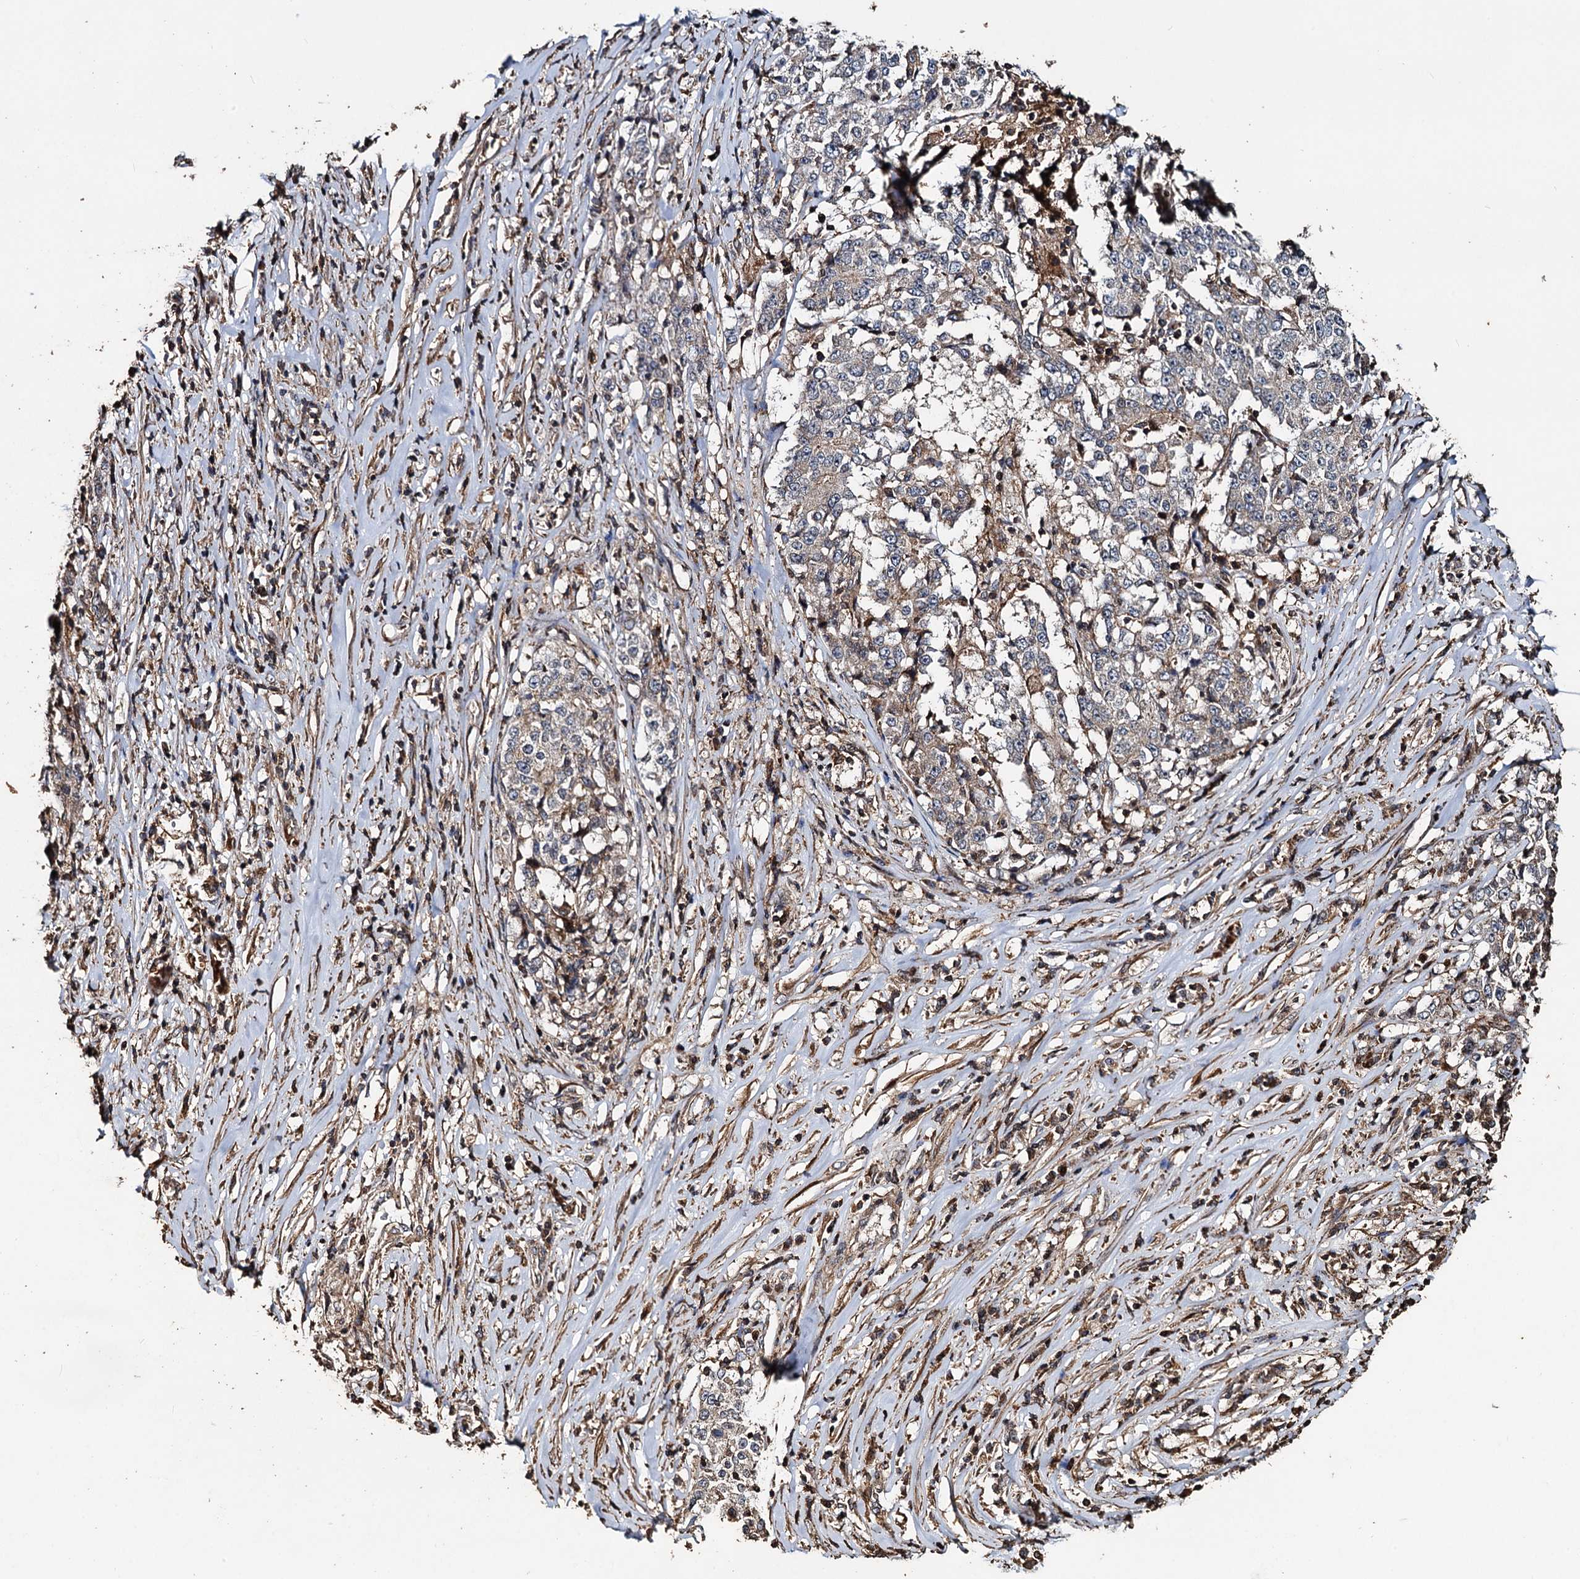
{"staining": {"intensity": "weak", "quantity": "<25%", "location": "cytoplasmic/membranous"}, "tissue": "stomach cancer", "cell_type": "Tumor cells", "image_type": "cancer", "snomed": [{"axis": "morphology", "description": "Adenocarcinoma, NOS"}, {"axis": "topography", "description": "Stomach"}], "caption": "A micrograph of stomach cancer stained for a protein demonstrates no brown staining in tumor cells.", "gene": "NOTCH2NLA", "patient": {"sex": "male", "age": 59}}